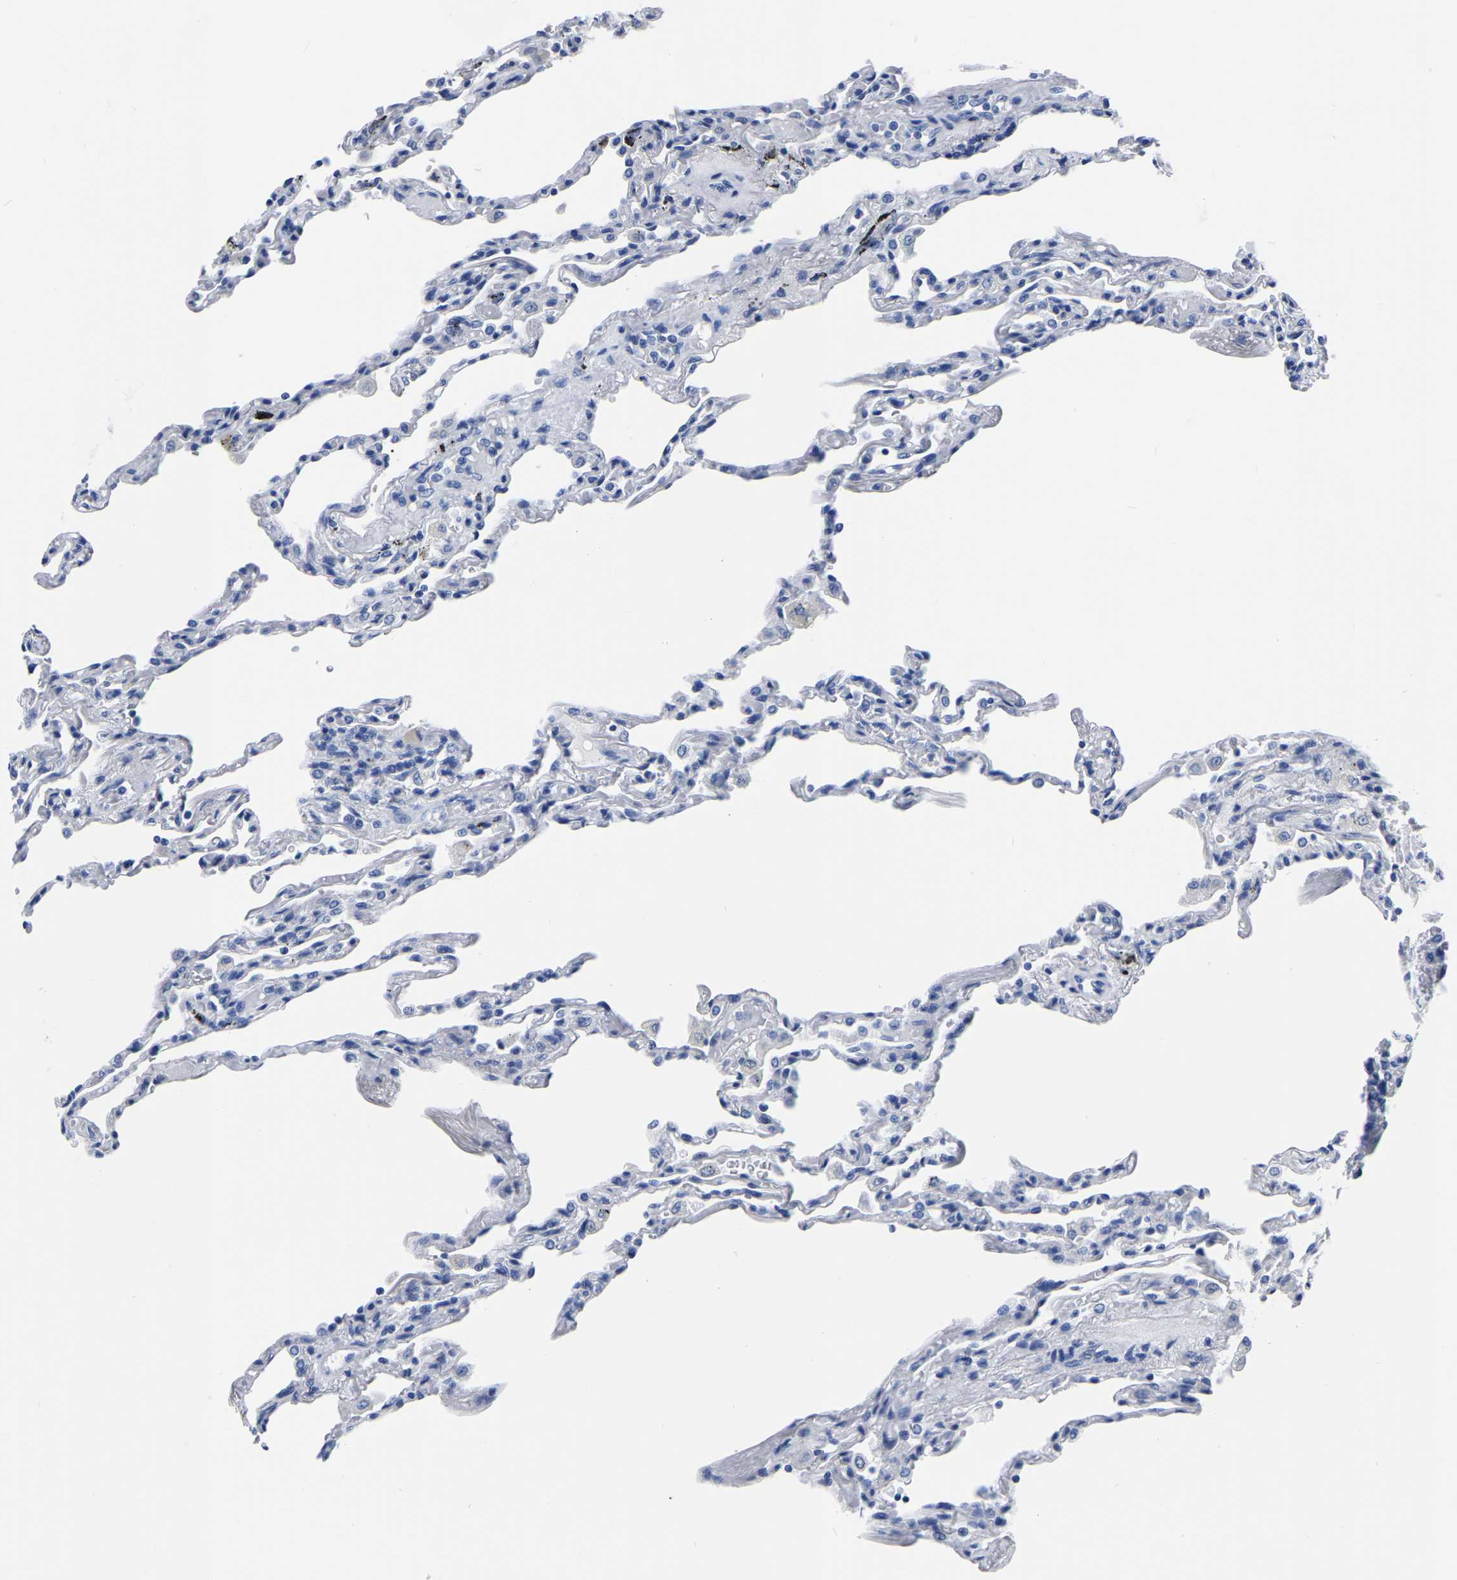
{"staining": {"intensity": "negative", "quantity": "none", "location": "none"}, "tissue": "lung", "cell_type": "Alveolar cells", "image_type": "normal", "snomed": [{"axis": "morphology", "description": "Normal tissue, NOS"}, {"axis": "topography", "description": "Lung"}], "caption": "This micrograph is of normal lung stained with immunohistochemistry to label a protein in brown with the nuclei are counter-stained blue. There is no staining in alveolar cells.", "gene": "IMPG2", "patient": {"sex": "male", "age": 59}}